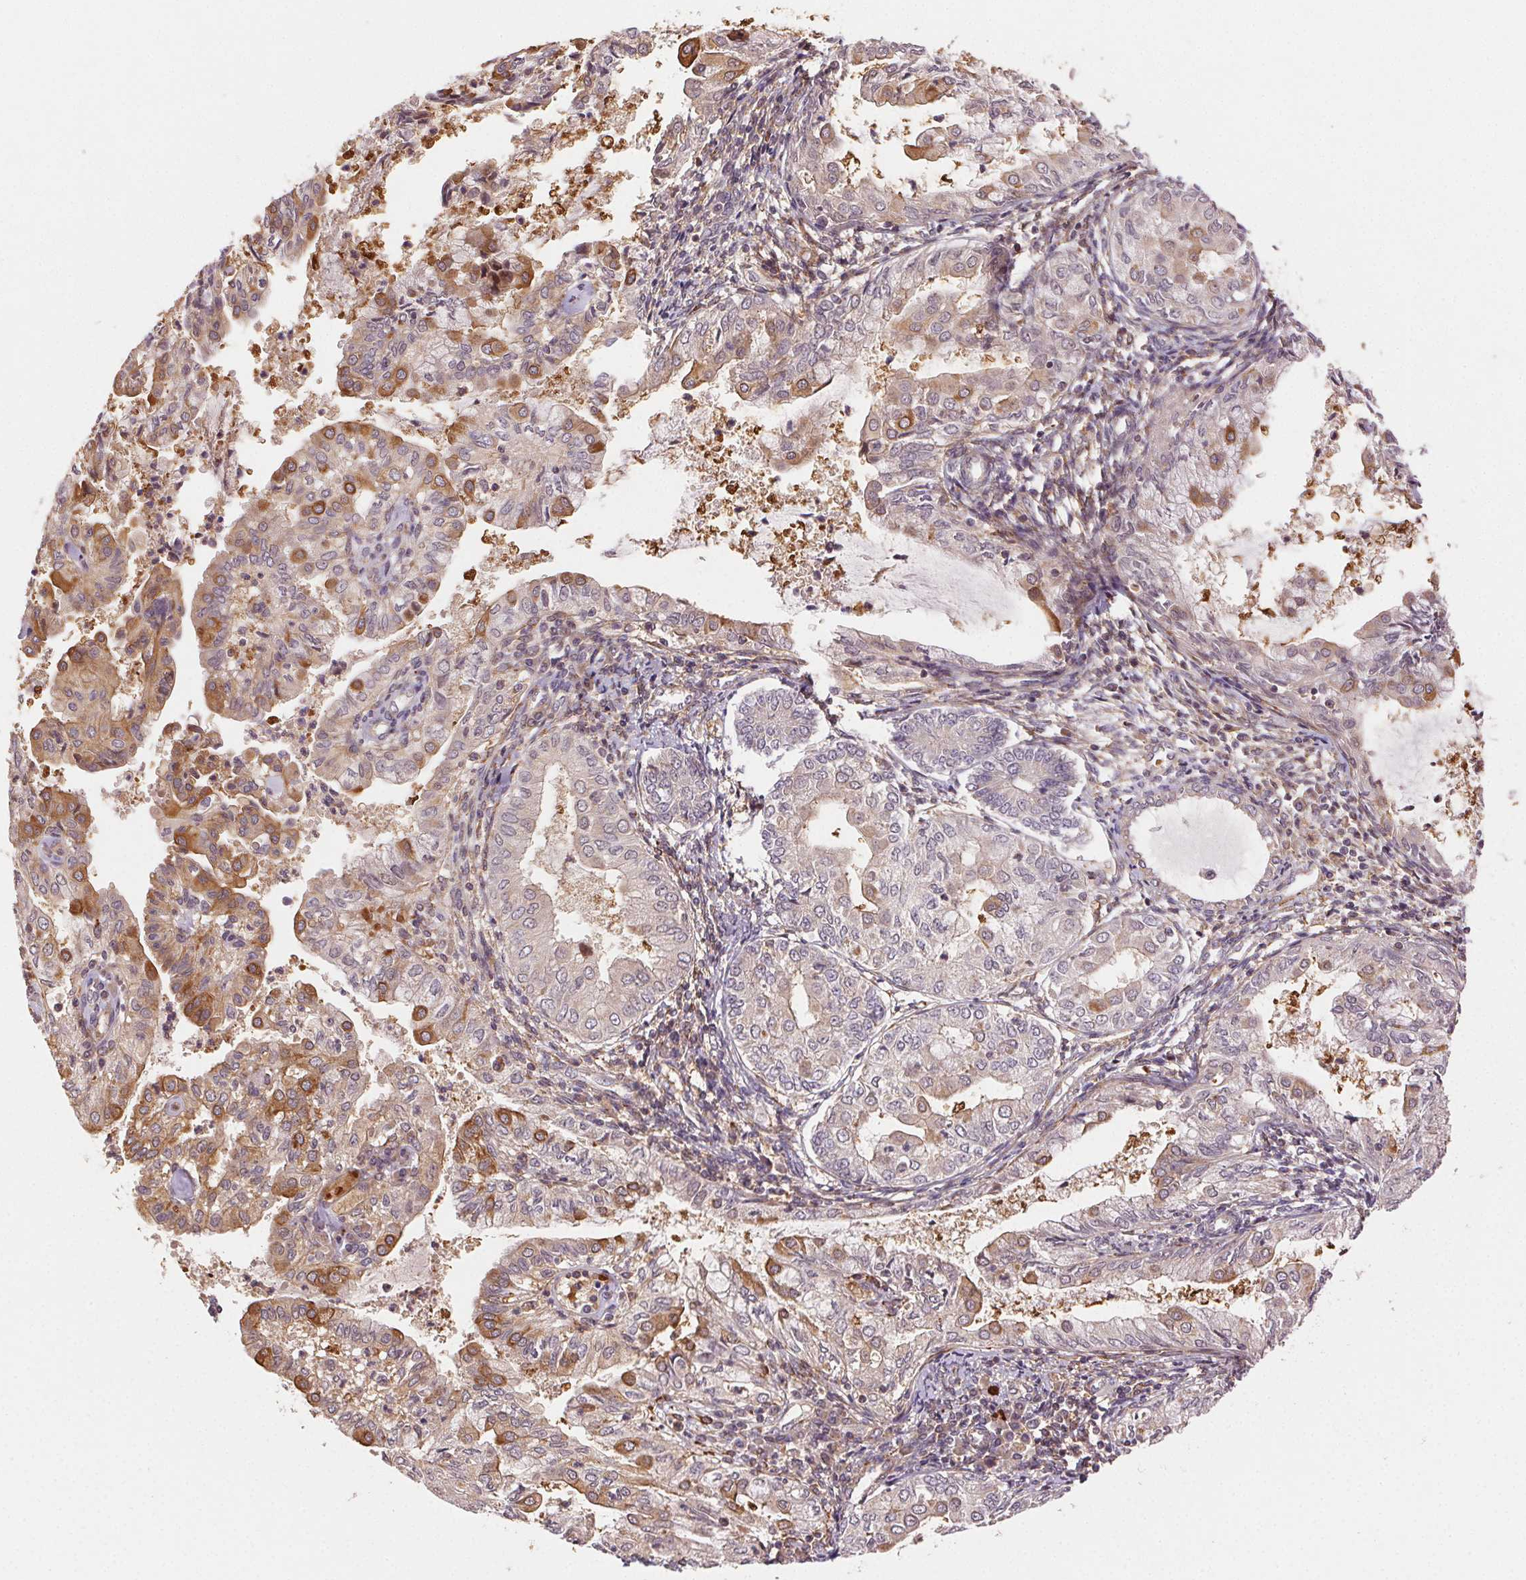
{"staining": {"intensity": "moderate", "quantity": "<25%", "location": "cytoplasmic/membranous"}, "tissue": "endometrial cancer", "cell_type": "Tumor cells", "image_type": "cancer", "snomed": [{"axis": "morphology", "description": "Adenocarcinoma, NOS"}, {"axis": "topography", "description": "Endometrium"}], "caption": "About <25% of tumor cells in human endometrial adenocarcinoma show moderate cytoplasmic/membranous protein expression as visualized by brown immunohistochemical staining.", "gene": "KLHL15", "patient": {"sex": "female", "age": 68}}